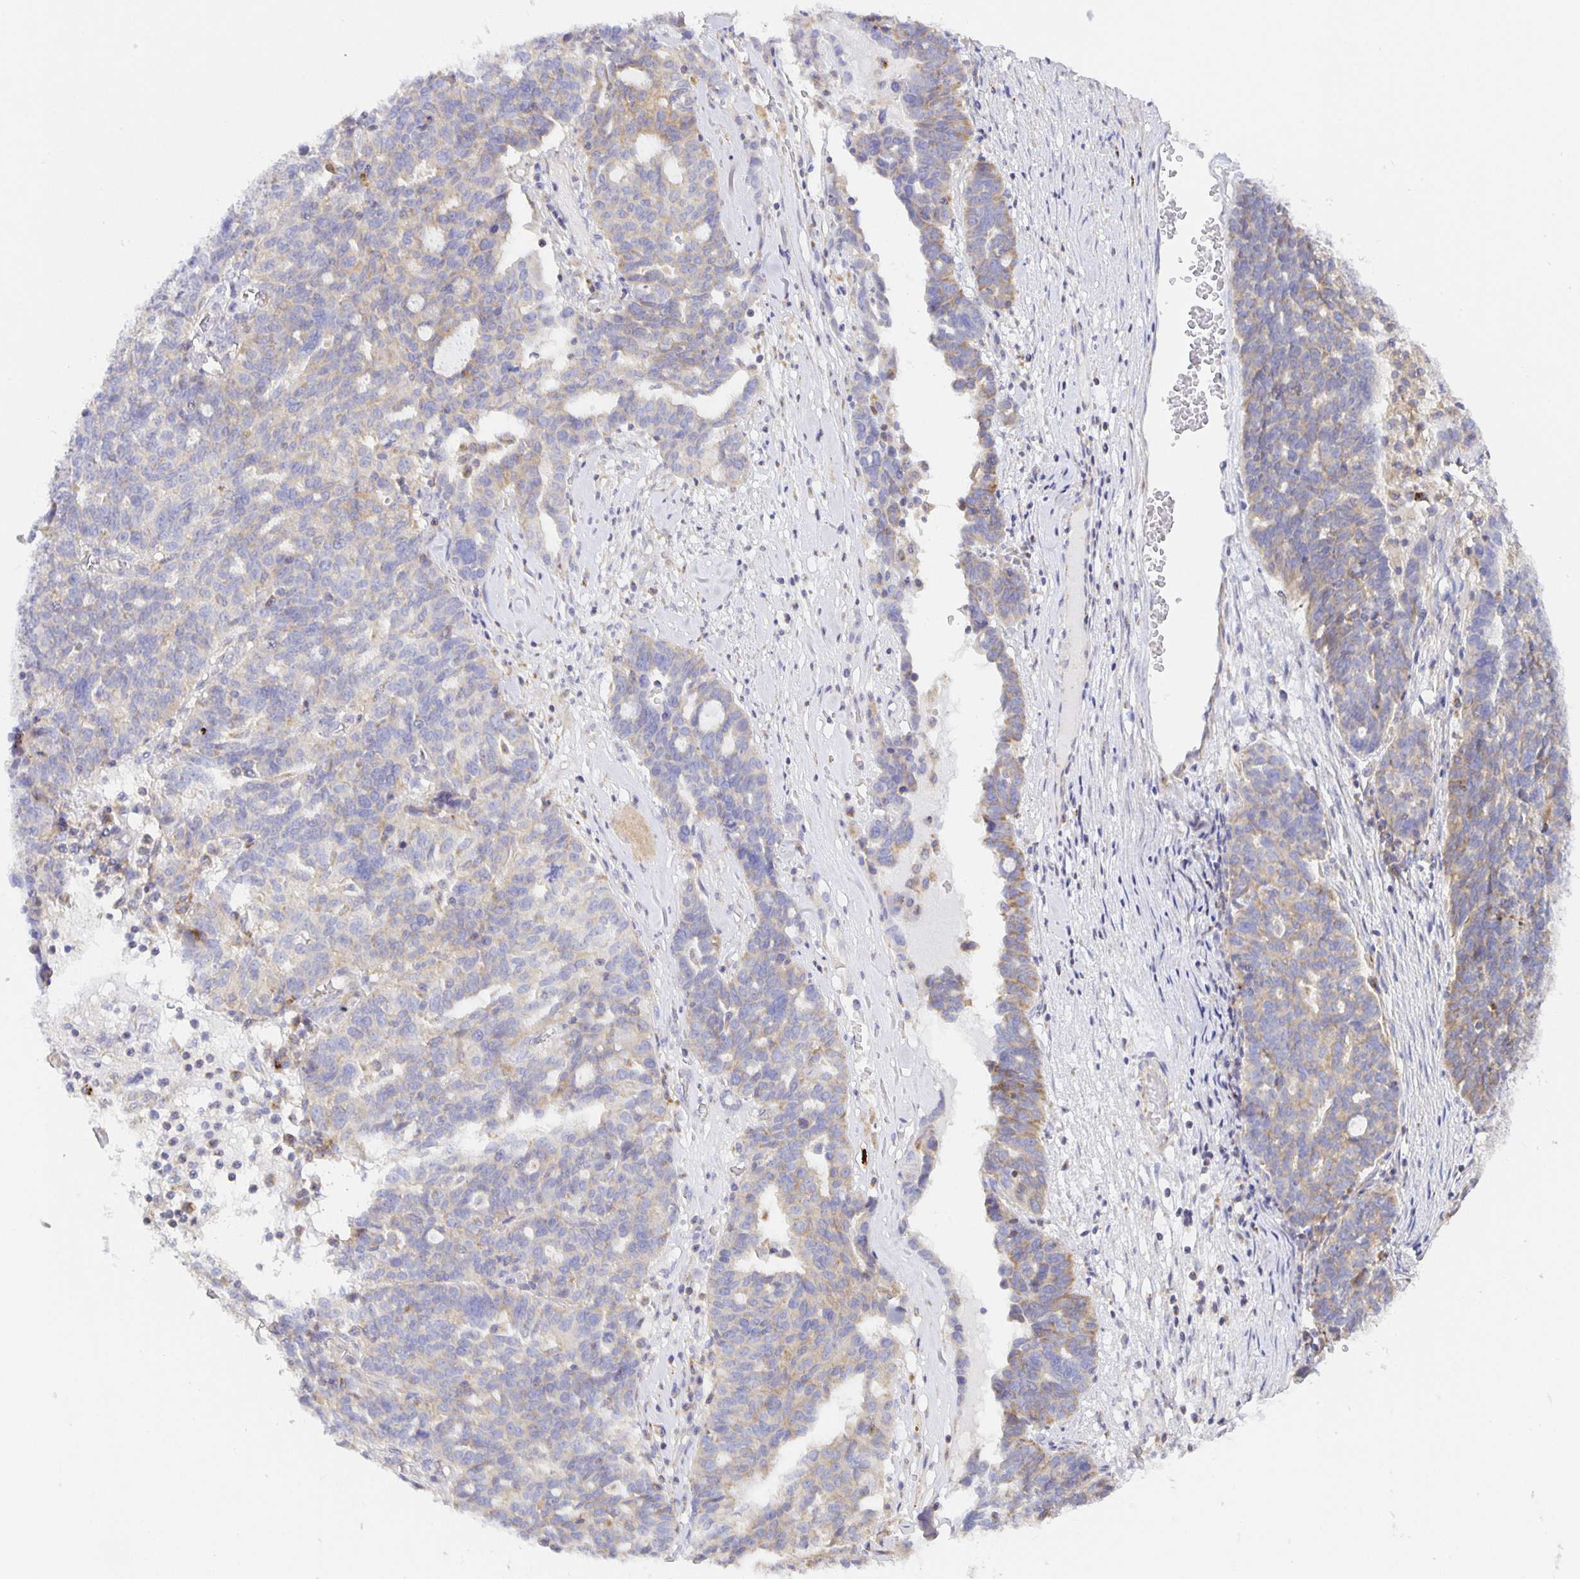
{"staining": {"intensity": "weak", "quantity": "<25%", "location": "cytoplasmic/membranous"}, "tissue": "ovarian cancer", "cell_type": "Tumor cells", "image_type": "cancer", "snomed": [{"axis": "morphology", "description": "Cystadenocarcinoma, serous, NOS"}, {"axis": "topography", "description": "Ovary"}], "caption": "A photomicrograph of ovarian cancer stained for a protein shows no brown staining in tumor cells.", "gene": "FLRT3", "patient": {"sex": "female", "age": 59}}